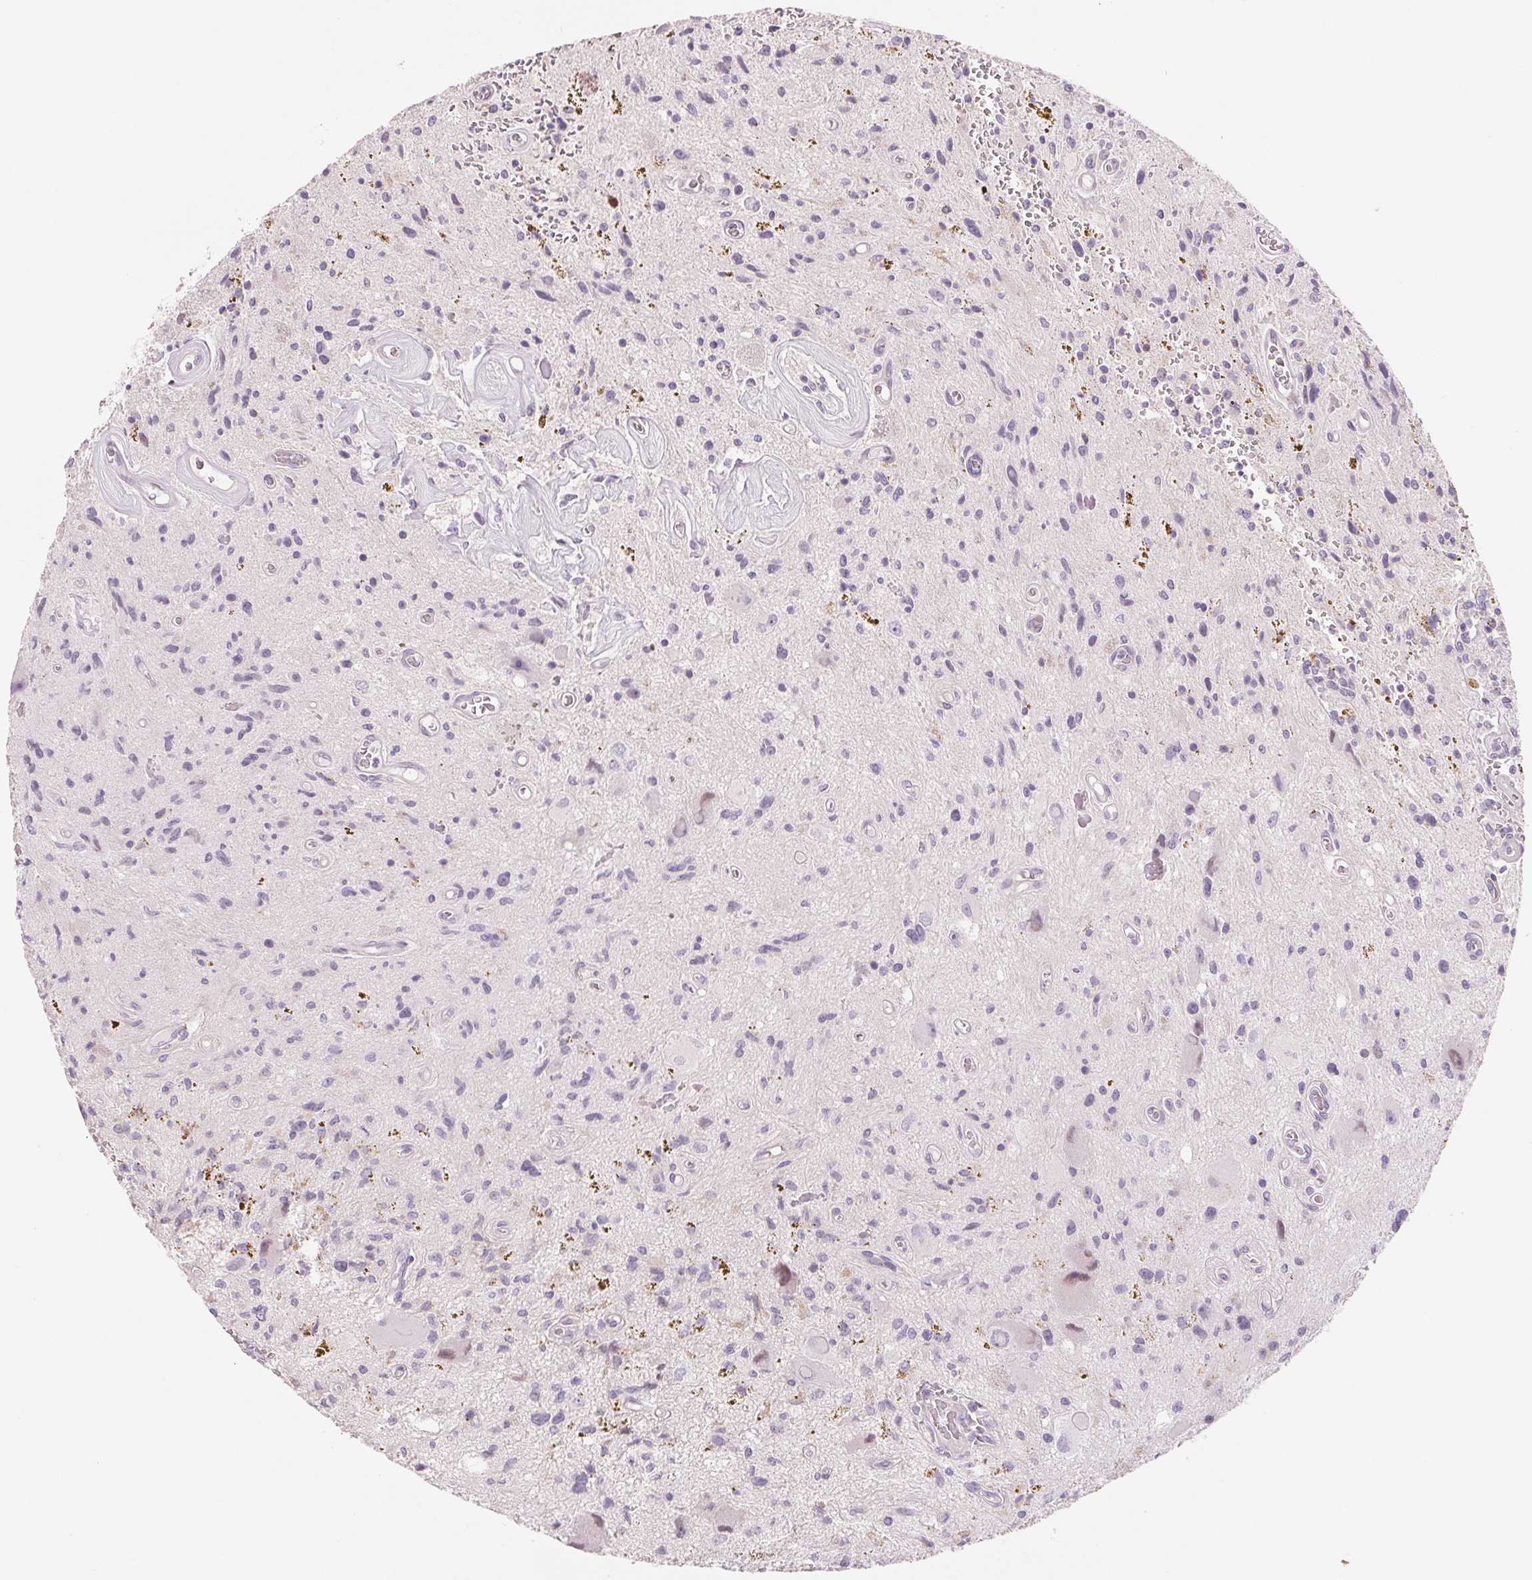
{"staining": {"intensity": "negative", "quantity": "none", "location": "none"}, "tissue": "glioma", "cell_type": "Tumor cells", "image_type": "cancer", "snomed": [{"axis": "morphology", "description": "Glioma, malignant, Low grade"}, {"axis": "topography", "description": "Cerebellum"}], "caption": "DAB (3,3'-diaminobenzidine) immunohistochemical staining of human glioma exhibits no significant expression in tumor cells. The staining is performed using DAB (3,3'-diaminobenzidine) brown chromogen with nuclei counter-stained in using hematoxylin.", "gene": "CCDC168", "patient": {"sex": "female", "age": 14}}